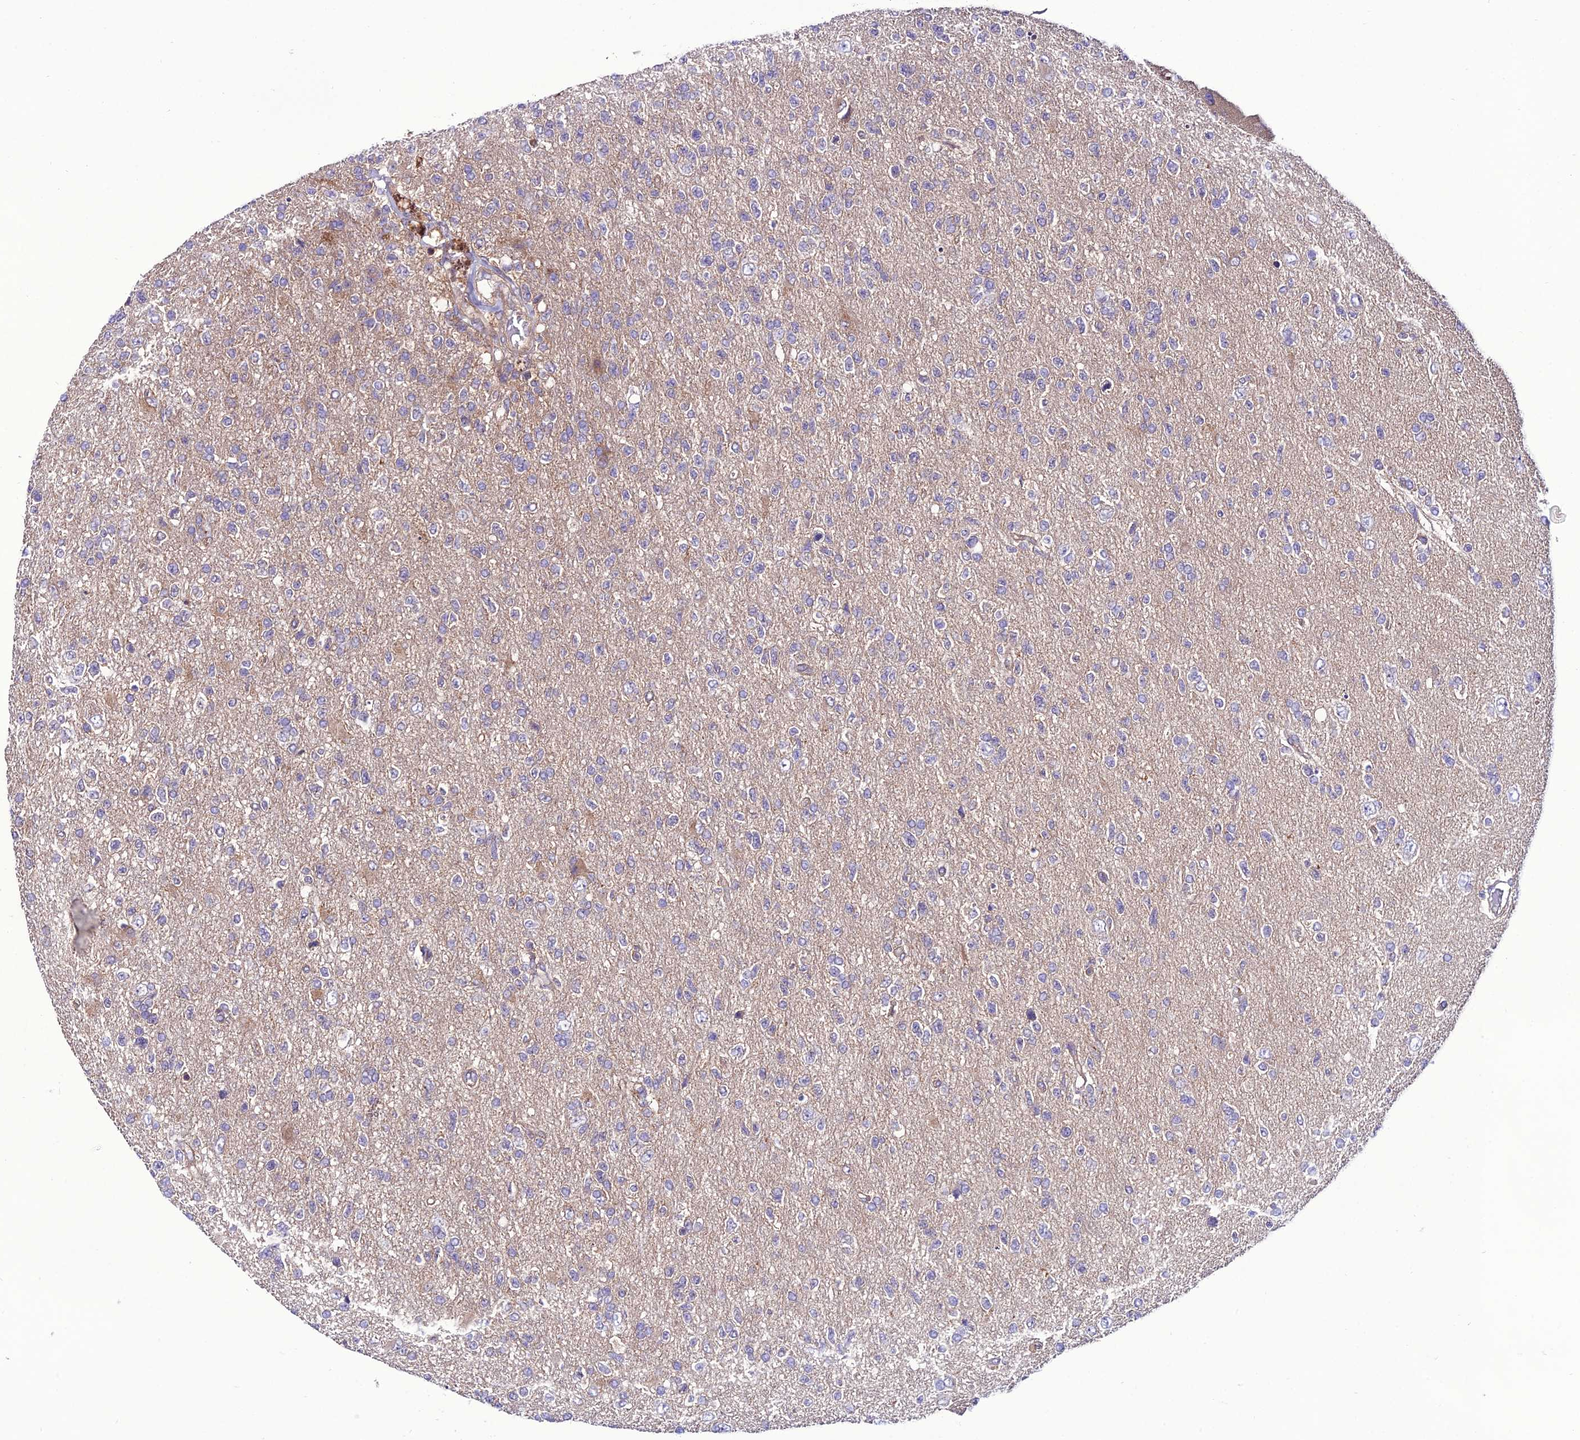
{"staining": {"intensity": "negative", "quantity": "none", "location": "none"}, "tissue": "glioma", "cell_type": "Tumor cells", "image_type": "cancer", "snomed": [{"axis": "morphology", "description": "Glioma, malignant, High grade"}, {"axis": "topography", "description": "Brain"}], "caption": "High power microscopy image of an immunohistochemistry histopathology image of glioma, revealing no significant positivity in tumor cells.", "gene": "PPIL3", "patient": {"sex": "male", "age": 56}}